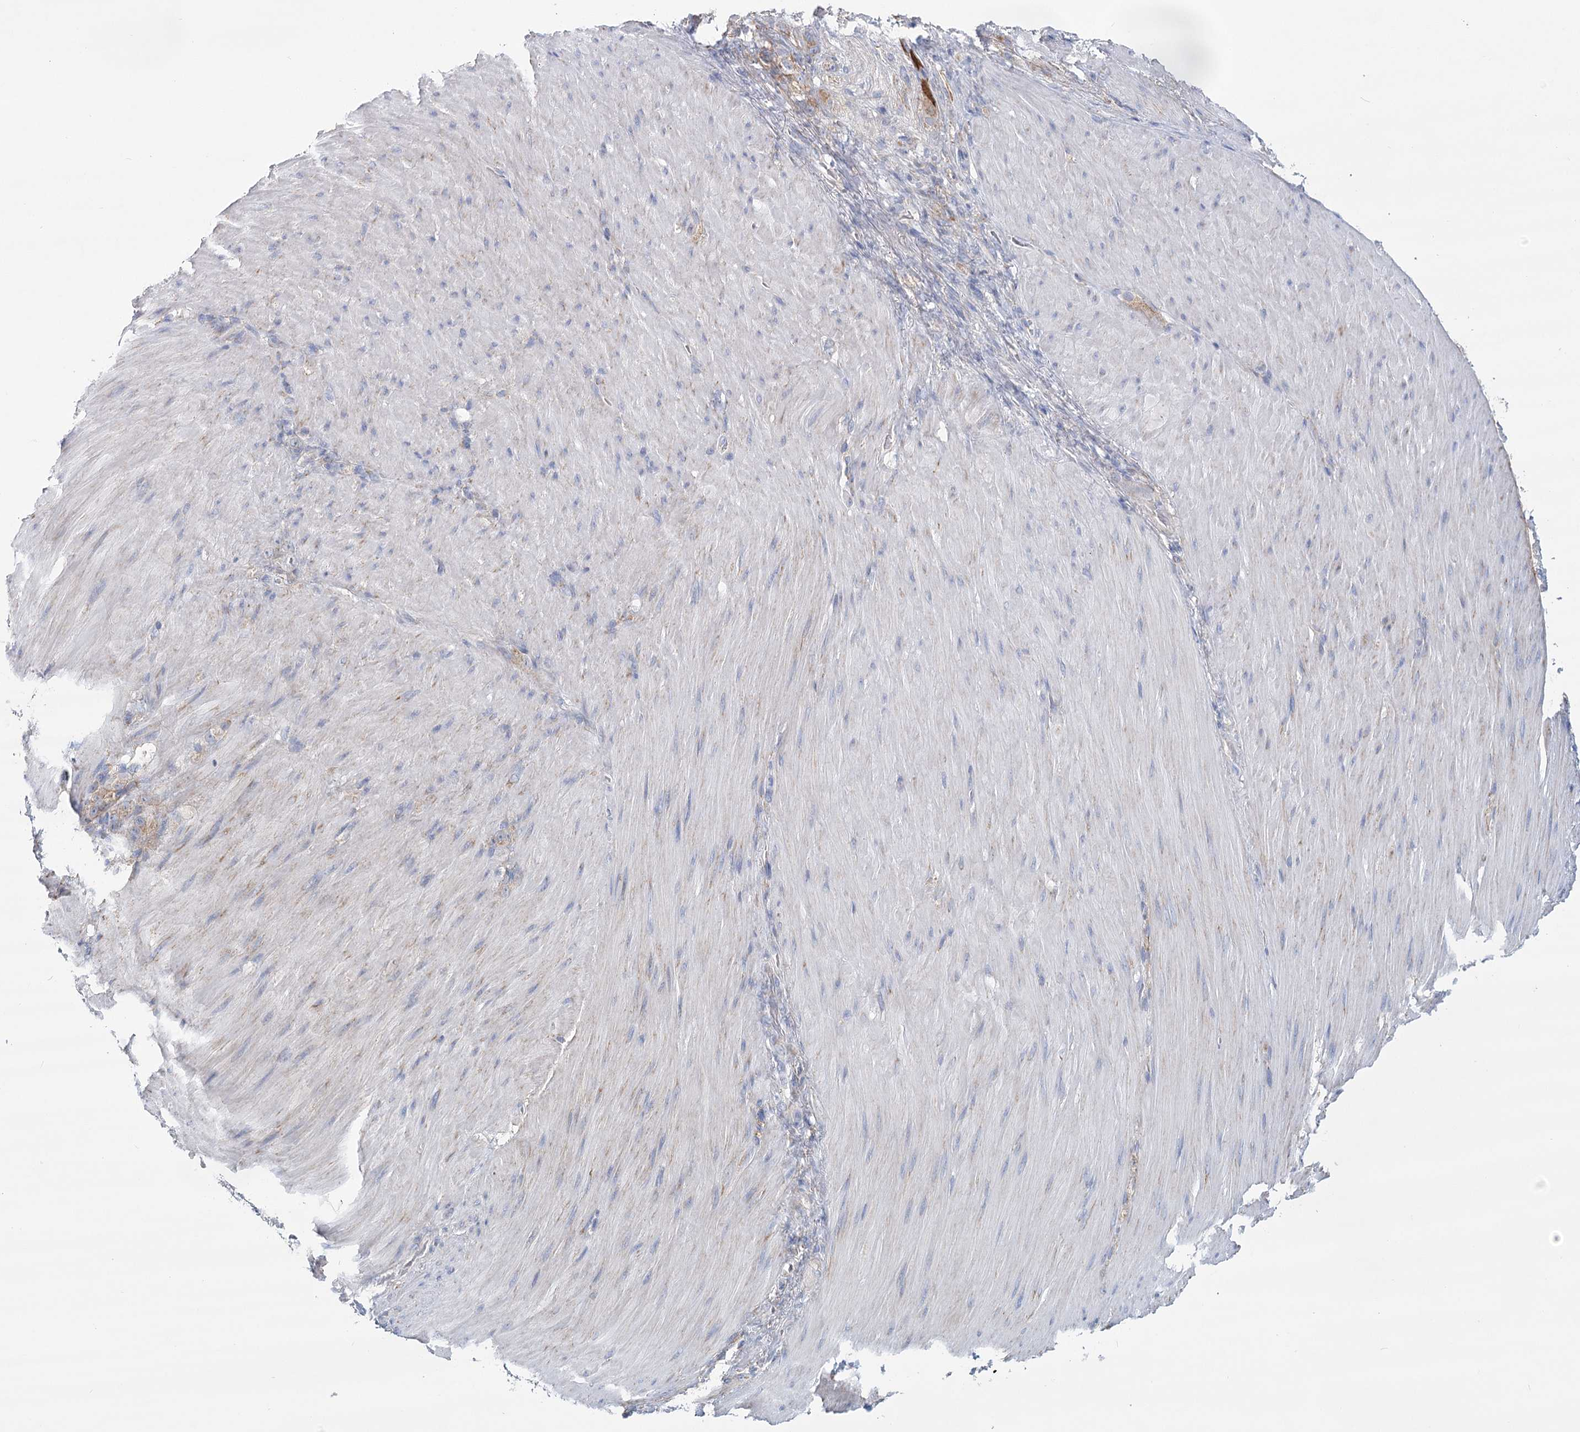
{"staining": {"intensity": "weak", "quantity": ">75%", "location": "cytoplasmic/membranous"}, "tissue": "stomach cancer", "cell_type": "Tumor cells", "image_type": "cancer", "snomed": [{"axis": "morphology", "description": "Normal tissue, NOS"}, {"axis": "morphology", "description": "Adenocarcinoma, NOS"}, {"axis": "topography", "description": "Stomach"}], "caption": "Weak cytoplasmic/membranous protein staining is present in approximately >75% of tumor cells in stomach adenocarcinoma.", "gene": "SNX7", "patient": {"sex": "male", "age": 82}}